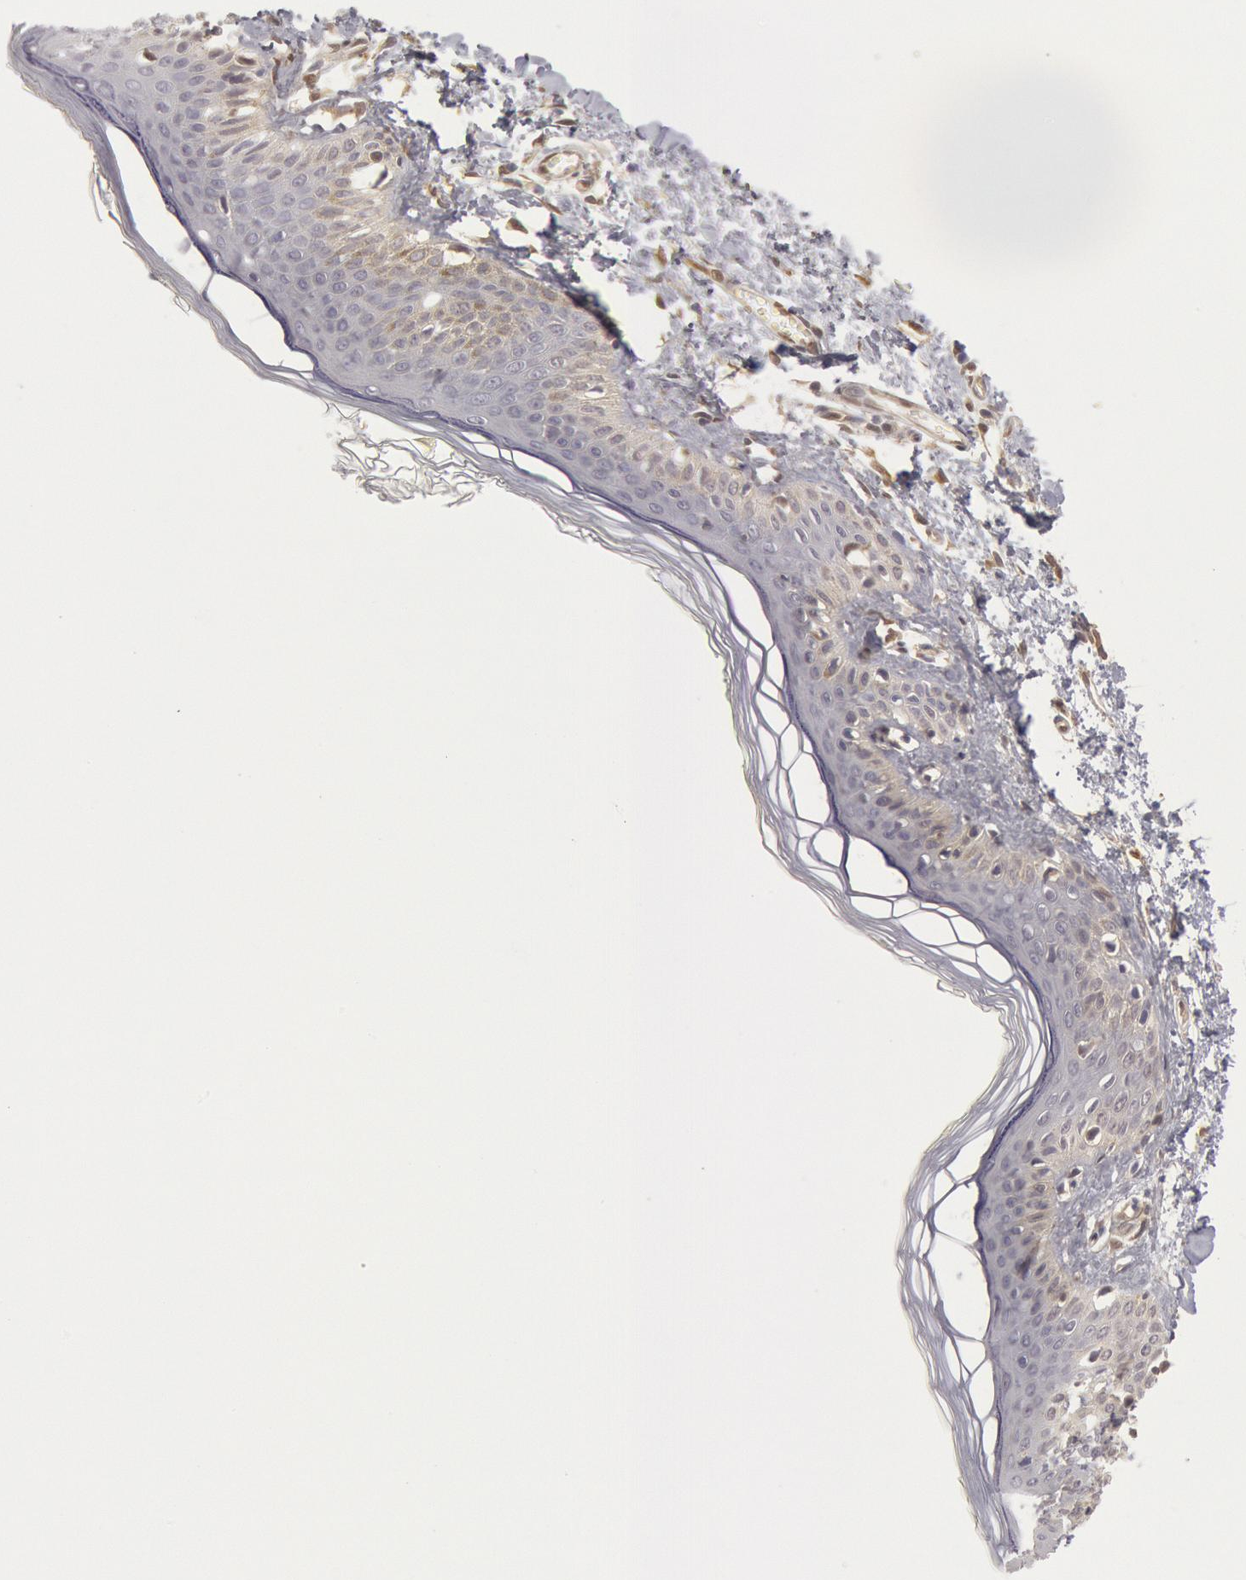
{"staining": {"intensity": "moderate", "quantity": ">75%", "location": "cytoplasmic/membranous"}, "tissue": "skin", "cell_type": "Fibroblasts", "image_type": "normal", "snomed": [{"axis": "morphology", "description": "Normal tissue, NOS"}, {"axis": "morphology", "description": "Sarcoma, NOS"}, {"axis": "topography", "description": "Skin"}, {"axis": "topography", "description": "Soft tissue"}], "caption": "Immunohistochemical staining of benign human skin shows medium levels of moderate cytoplasmic/membranous expression in approximately >75% of fibroblasts.", "gene": "CCDC50", "patient": {"sex": "female", "age": 51}}